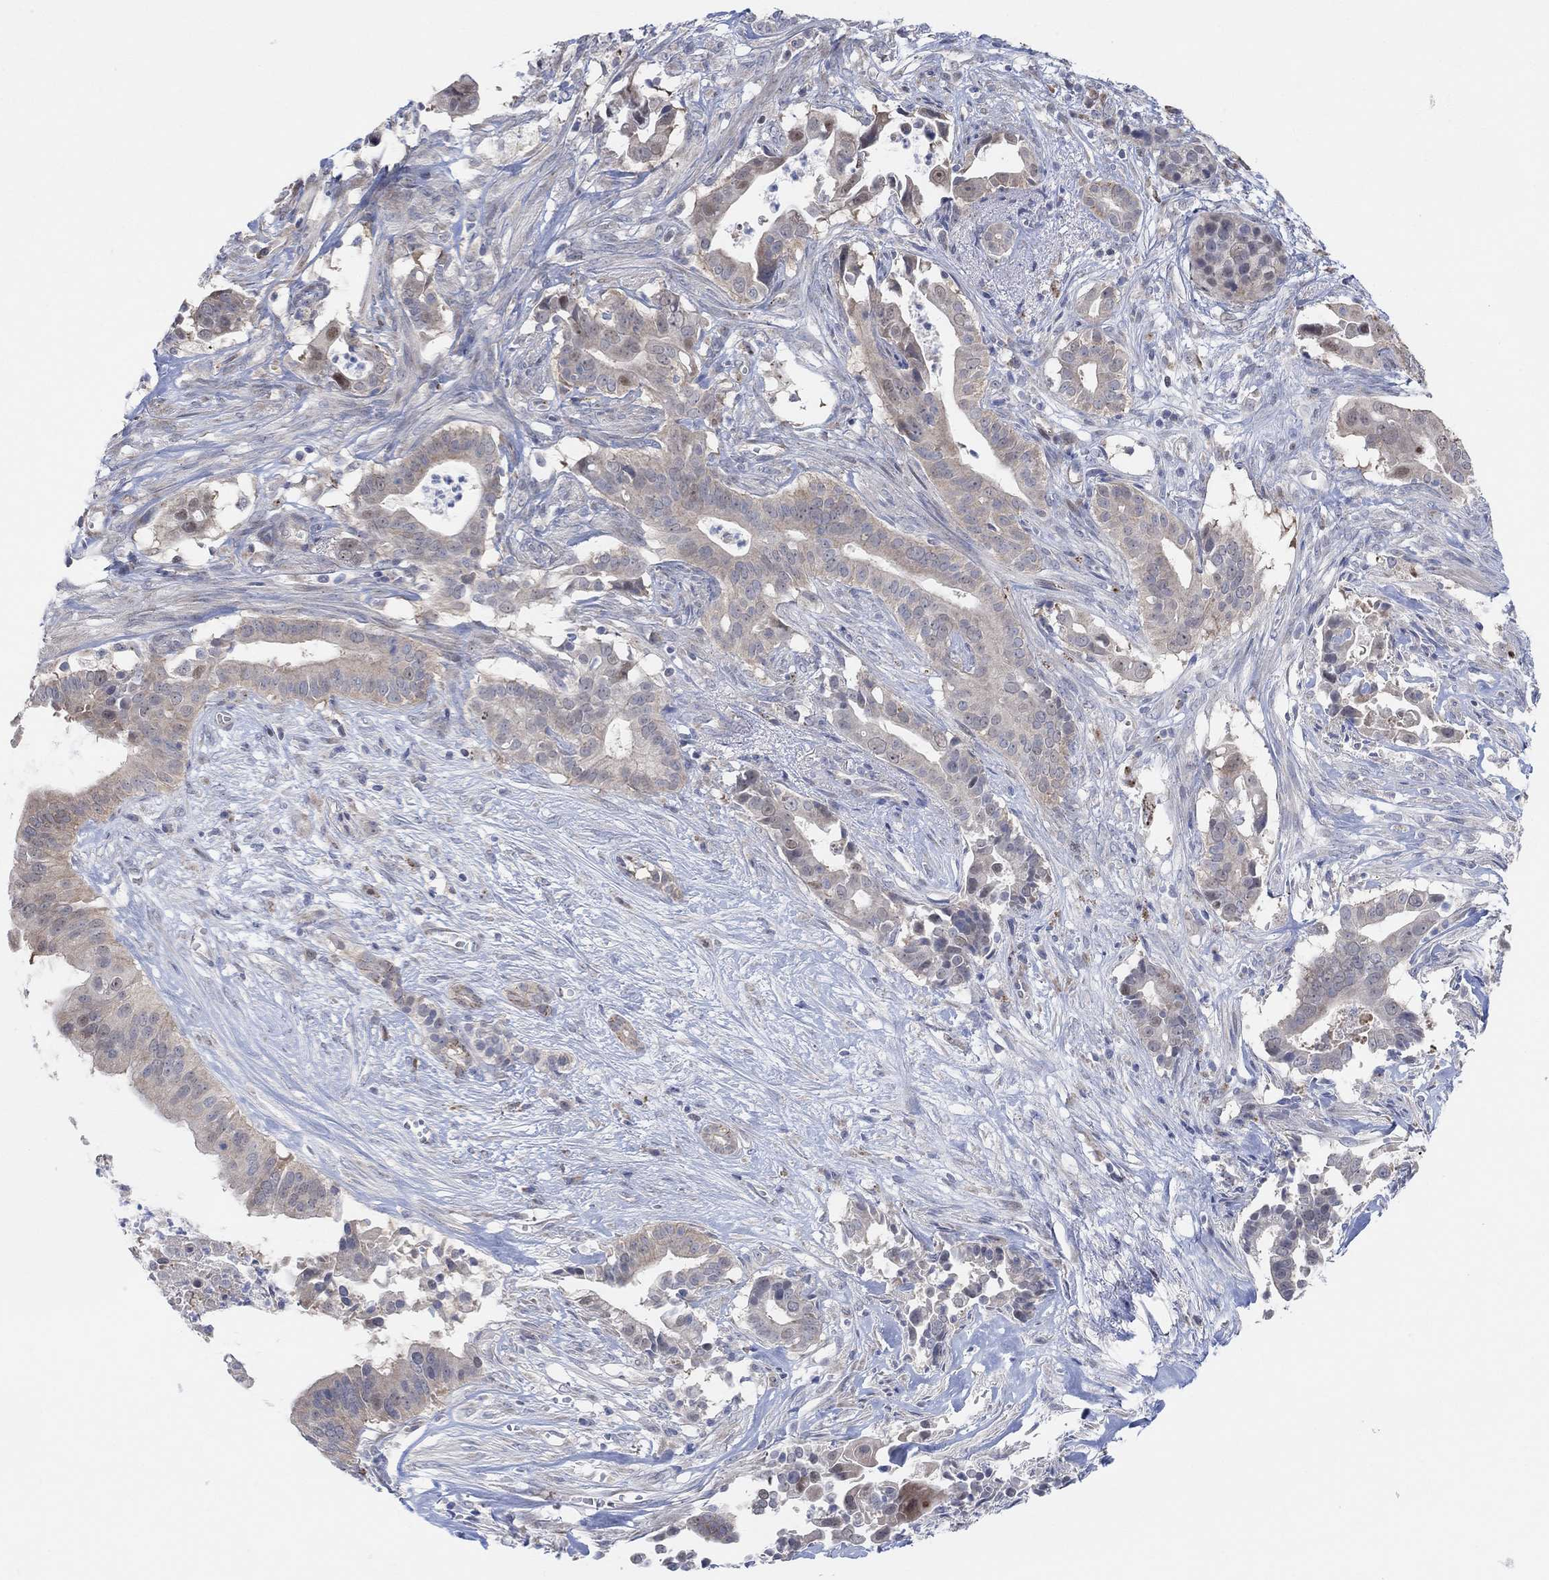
{"staining": {"intensity": "weak", "quantity": "<25%", "location": "cytoplasmic/membranous"}, "tissue": "pancreatic cancer", "cell_type": "Tumor cells", "image_type": "cancer", "snomed": [{"axis": "morphology", "description": "Adenocarcinoma, NOS"}, {"axis": "topography", "description": "Pancreas"}], "caption": "The histopathology image demonstrates no staining of tumor cells in pancreatic adenocarcinoma.", "gene": "CNTF", "patient": {"sex": "male", "age": 61}}